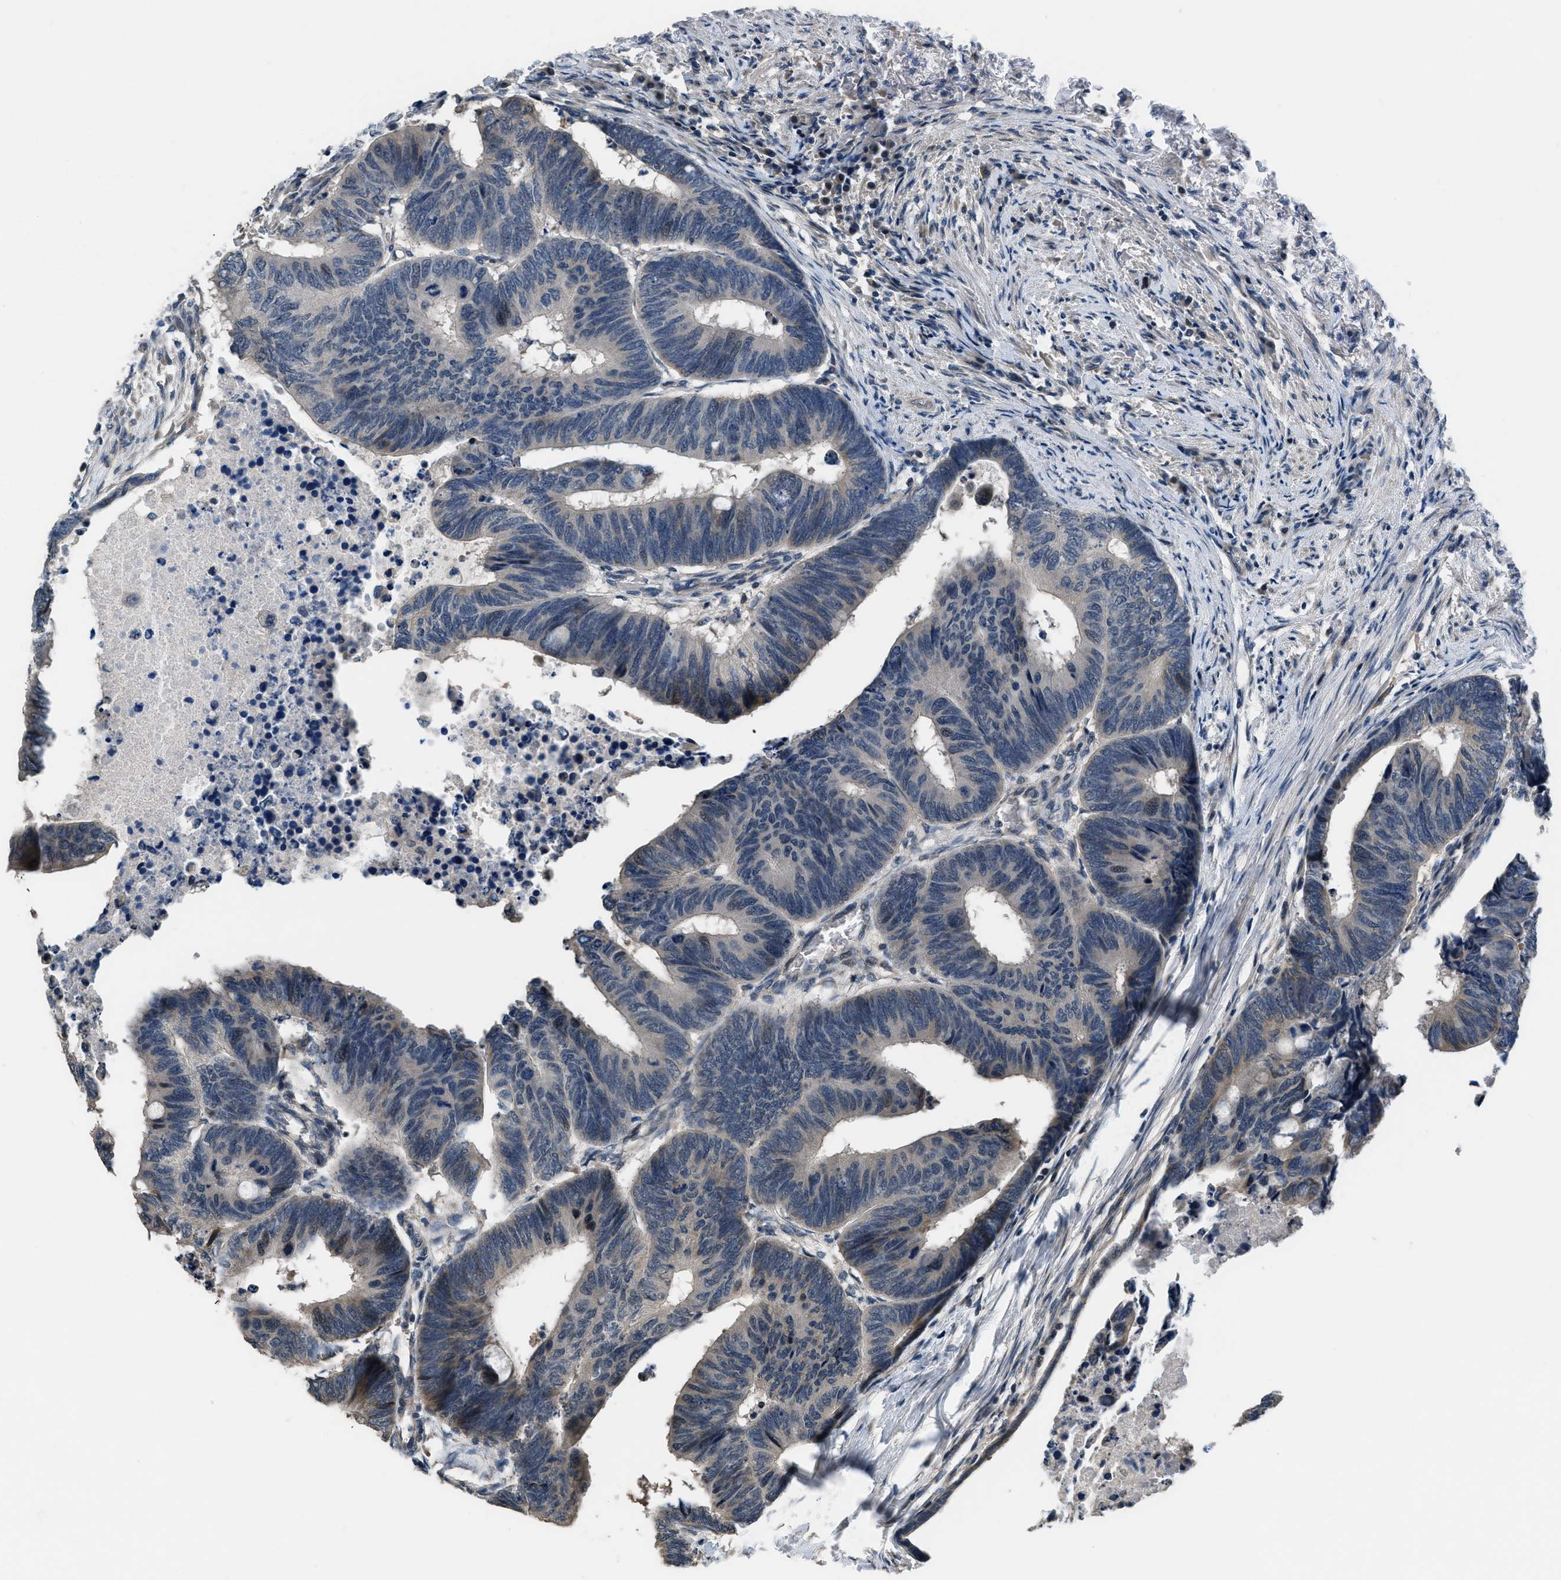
{"staining": {"intensity": "strong", "quantity": "<25%", "location": "nuclear"}, "tissue": "colorectal cancer", "cell_type": "Tumor cells", "image_type": "cancer", "snomed": [{"axis": "morphology", "description": "Normal tissue, NOS"}, {"axis": "morphology", "description": "Adenocarcinoma, NOS"}, {"axis": "topography", "description": "Rectum"}, {"axis": "topography", "description": "Peripheral nerve tissue"}], "caption": "Colorectal adenocarcinoma stained with IHC exhibits strong nuclear expression in approximately <25% of tumor cells.", "gene": "NAT1", "patient": {"sex": "male", "age": 92}}